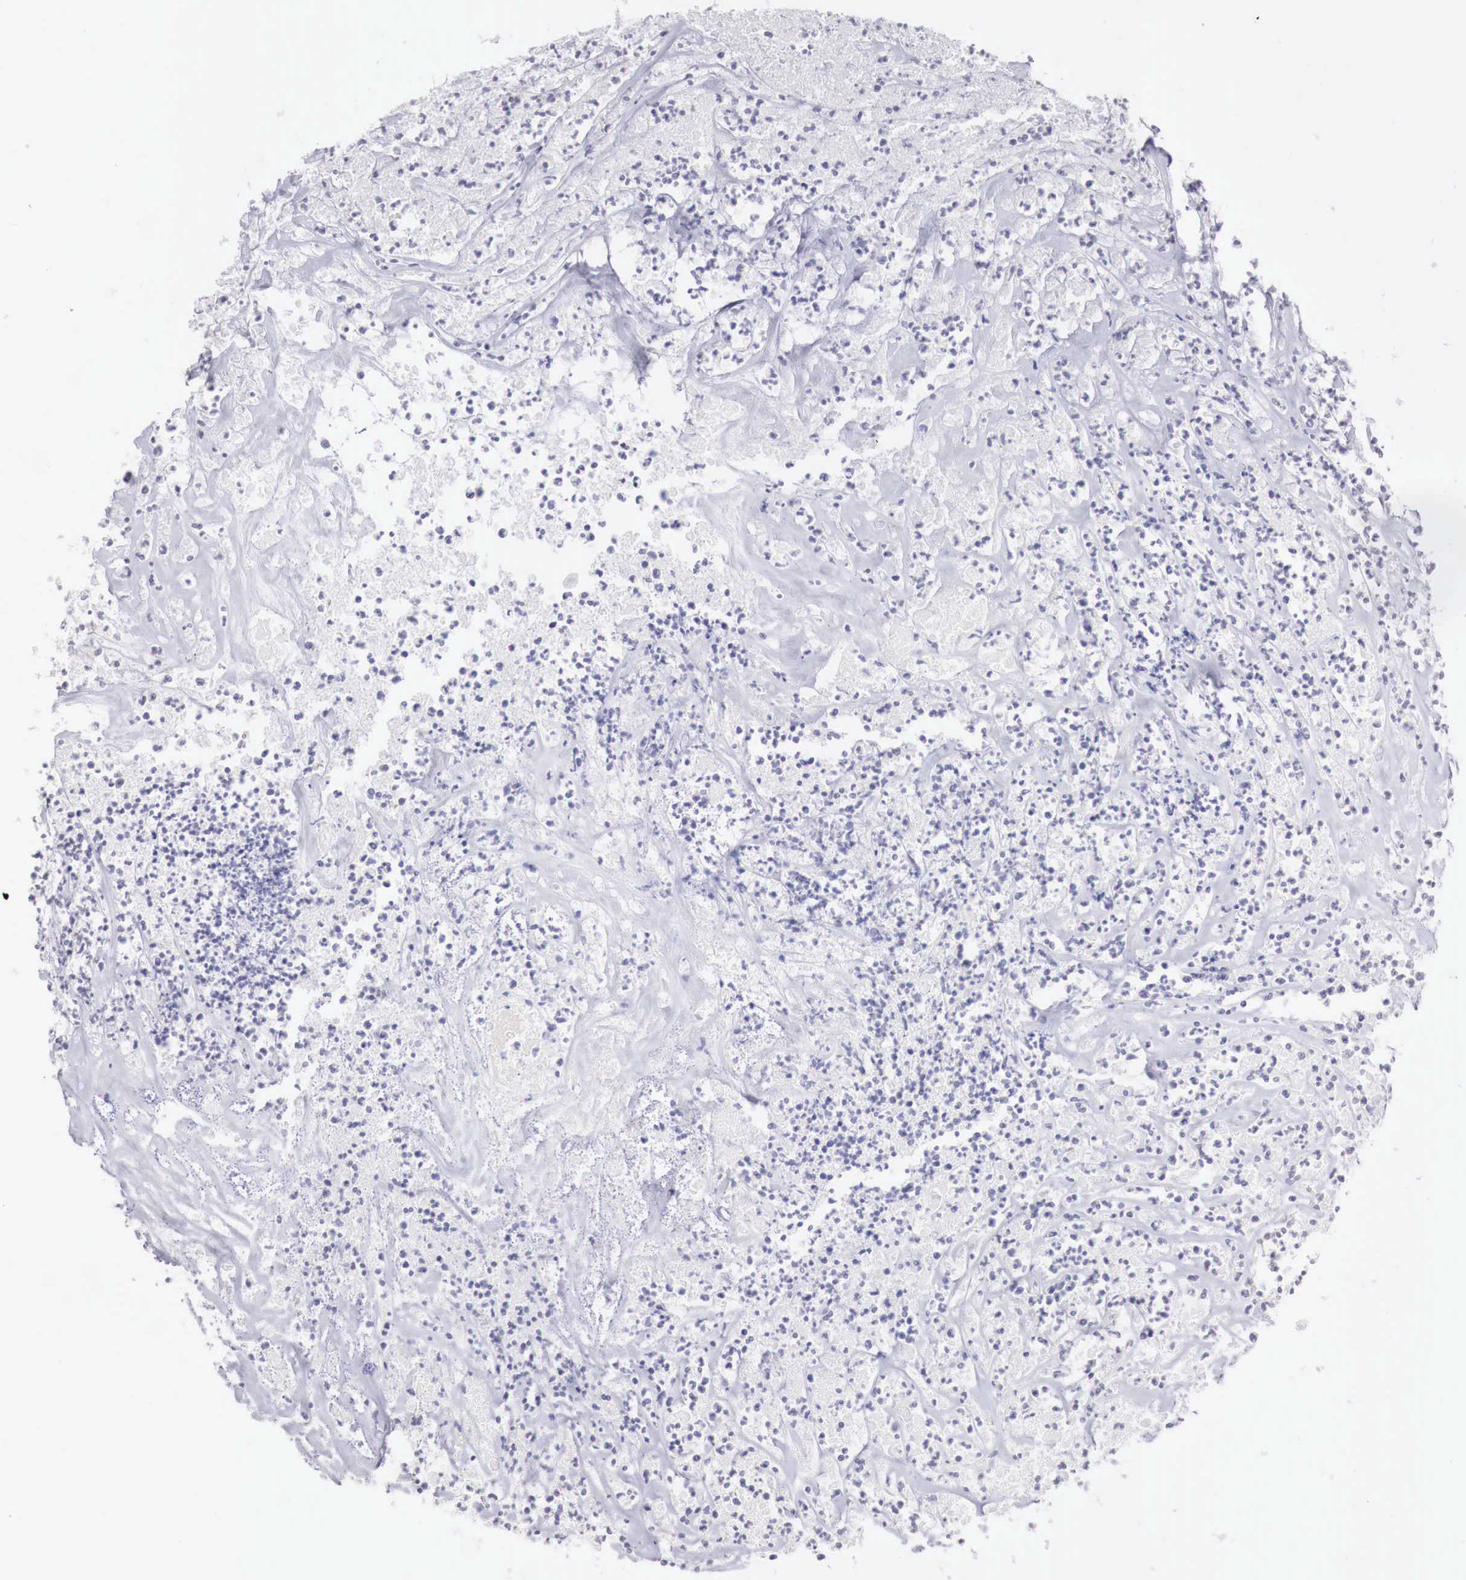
{"staining": {"intensity": "negative", "quantity": "none", "location": "none"}, "tissue": "colorectal cancer", "cell_type": "Tumor cells", "image_type": "cancer", "snomed": [{"axis": "morphology", "description": "Adenocarcinoma, NOS"}, {"axis": "topography", "description": "Colon"}], "caption": "This micrograph is of colorectal adenocarcinoma stained with IHC to label a protein in brown with the nuclei are counter-stained blue. There is no positivity in tumor cells.", "gene": "RENBP", "patient": {"sex": "female", "age": 70}}